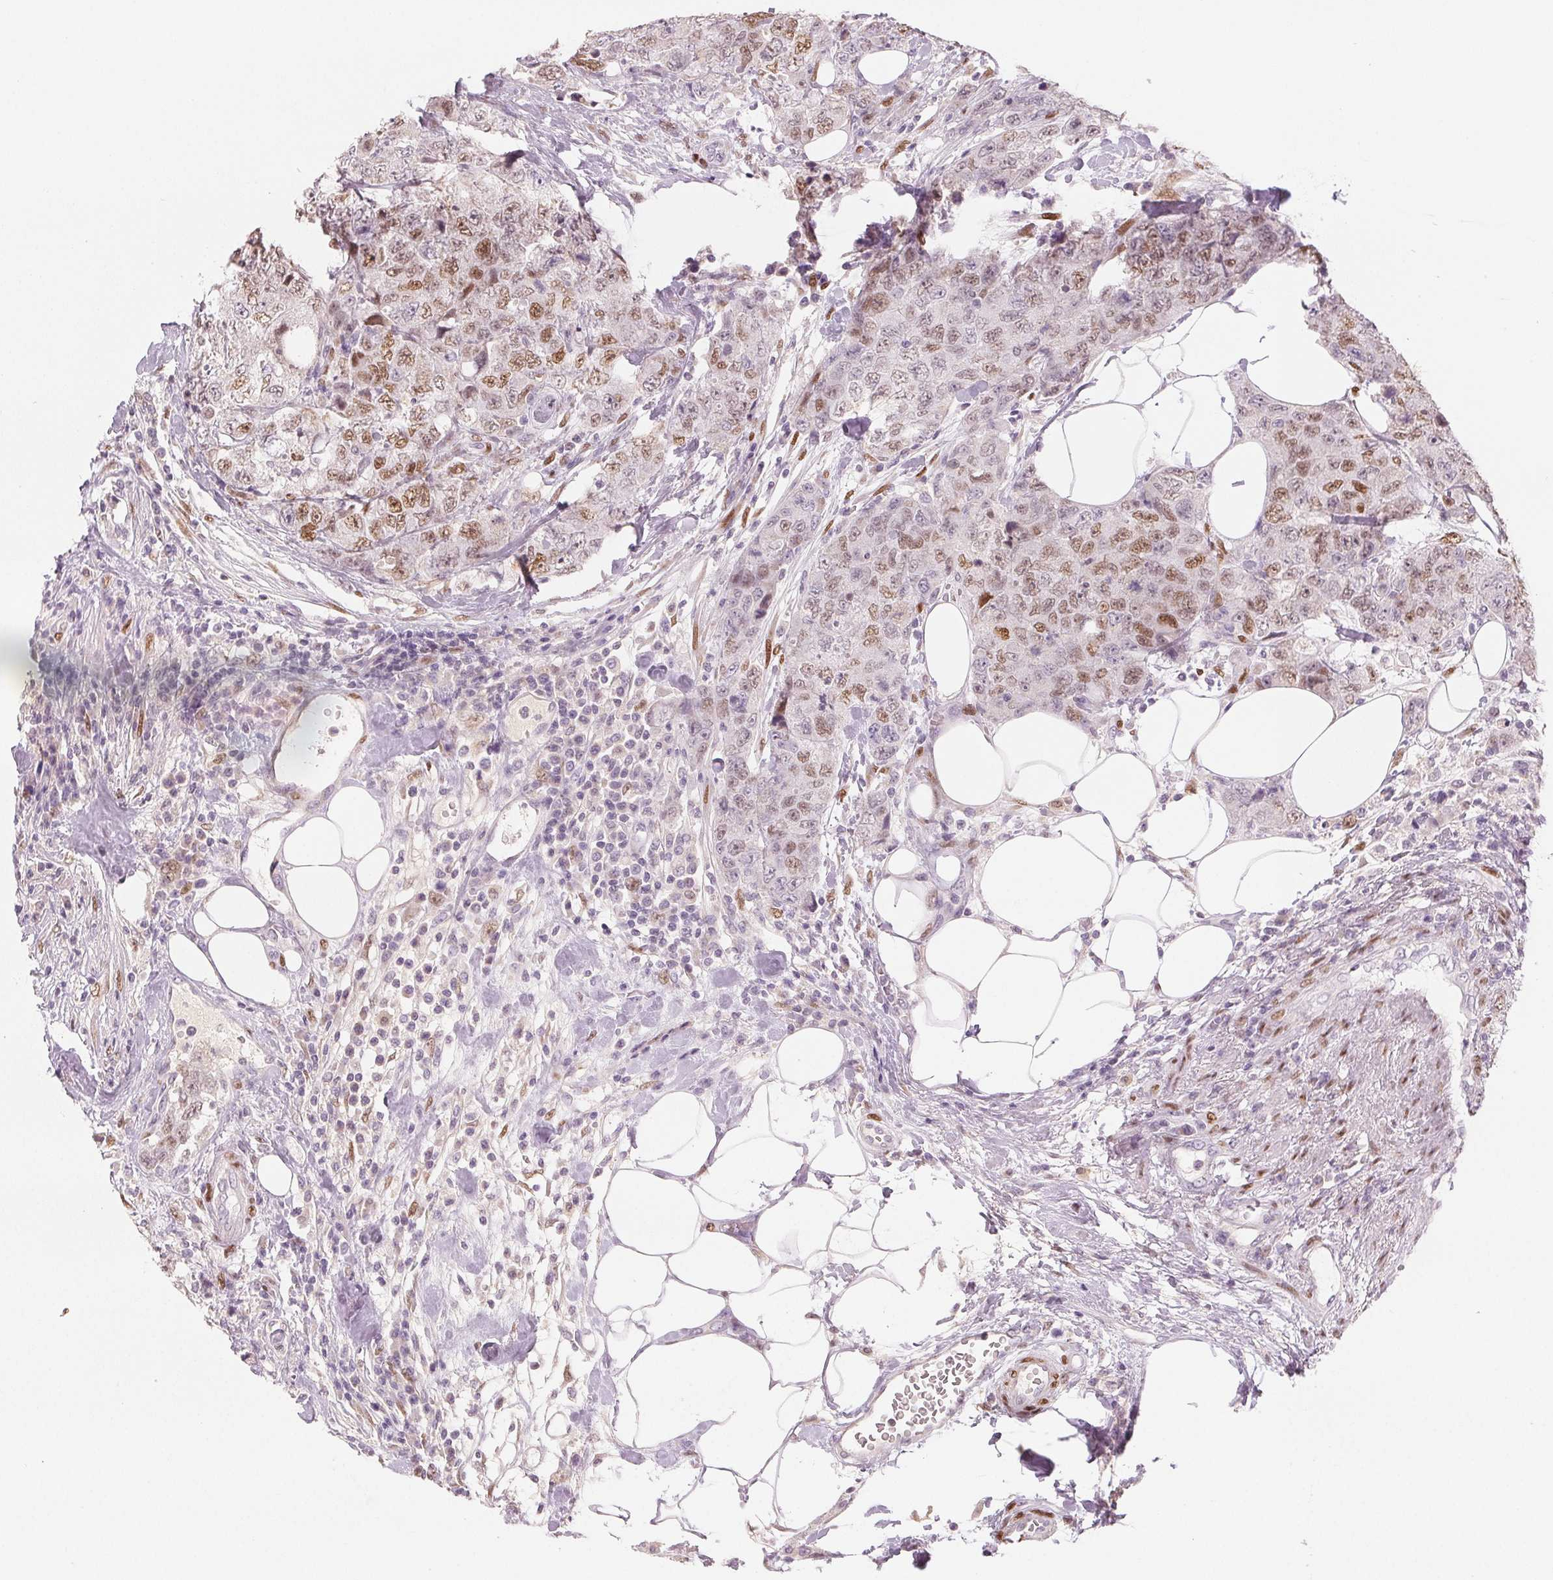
{"staining": {"intensity": "moderate", "quantity": "25%-75%", "location": "nuclear"}, "tissue": "urothelial cancer", "cell_type": "Tumor cells", "image_type": "cancer", "snomed": [{"axis": "morphology", "description": "Urothelial carcinoma, High grade"}, {"axis": "topography", "description": "Urinary bladder"}], "caption": "DAB (3,3'-diaminobenzidine) immunohistochemical staining of human high-grade urothelial carcinoma displays moderate nuclear protein positivity in approximately 25%-75% of tumor cells.", "gene": "SMARCD3", "patient": {"sex": "female", "age": 78}}